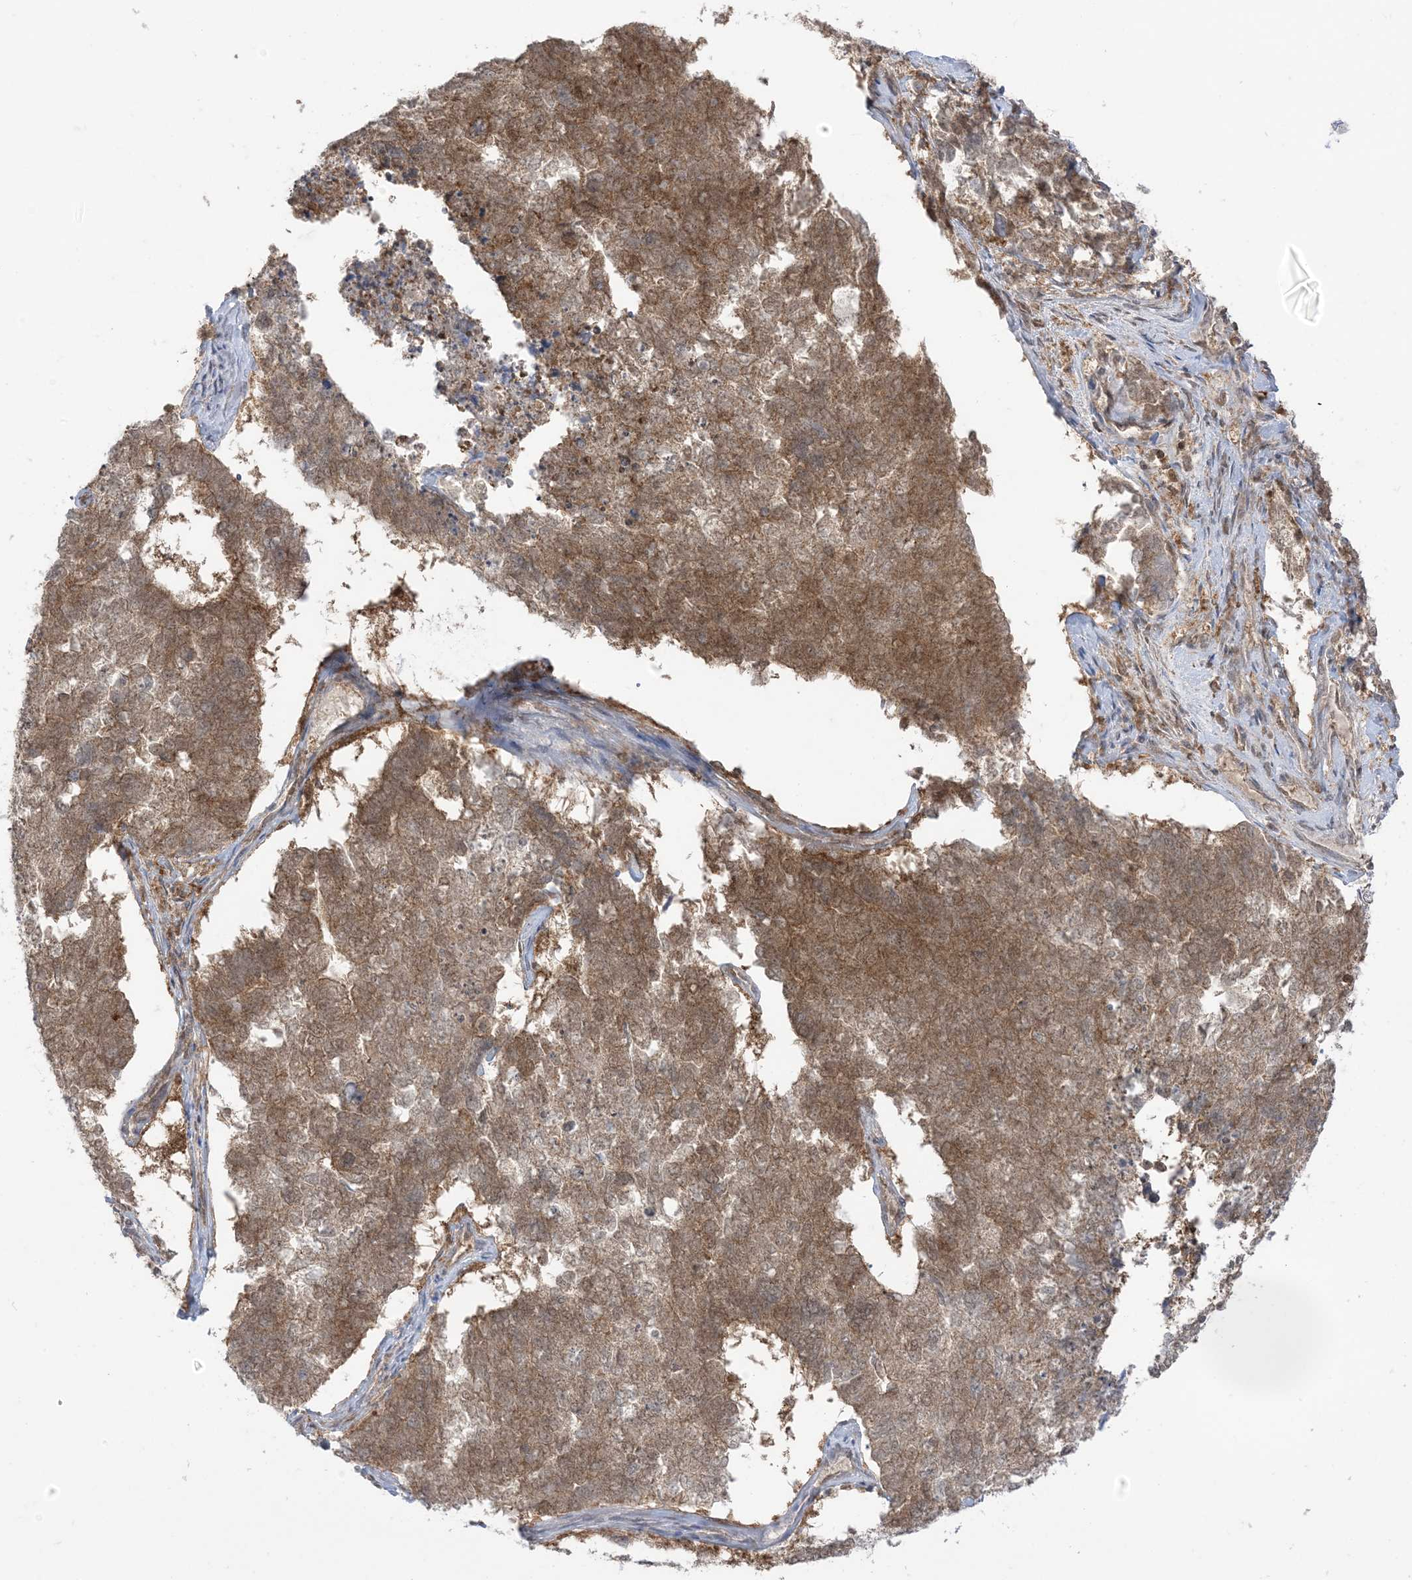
{"staining": {"intensity": "moderate", "quantity": ">75%", "location": "cytoplasmic/membranous,nuclear"}, "tissue": "cervical cancer", "cell_type": "Tumor cells", "image_type": "cancer", "snomed": [{"axis": "morphology", "description": "Squamous cell carcinoma, NOS"}, {"axis": "topography", "description": "Cervix"}], "caption": "Moderate cytoplasmic/membranous and nuclear protein positivity is appreciated in about >75% of tumor cells in cervical cancer (squamous cell carcinoma).", "gene": "PTPA", "patient": {"sex": "female", "age": 63}}